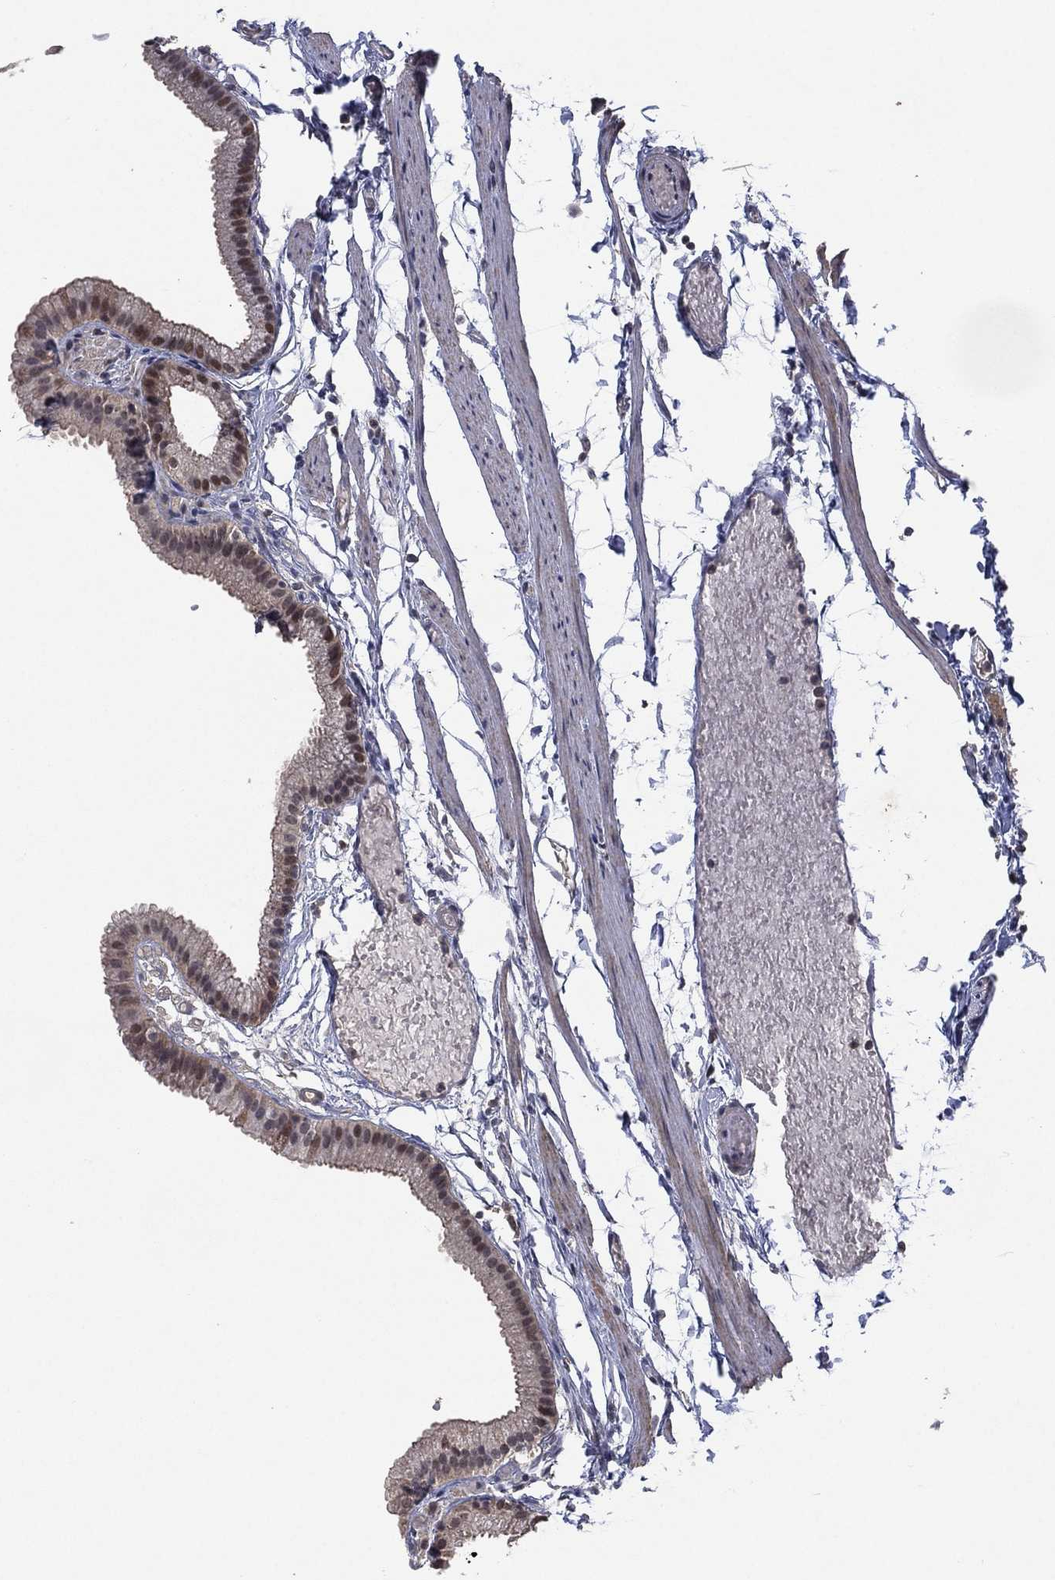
{"staining": {"intensity": "moderate", "quantity": "25%-75%", "location": "cytoplasmic/membranous,nuclear"}, "tissue": "gallbladder", "cell_type": "Glandular cells", "image_type": "normal", "snomed": [{"axis": "morphology", "description": "Normal tissue, NOS"}, {"axis": "topography", "description": "Gallbladder"}], "caption": "IHC (DAB) staining of unremarkable human gallbladder shows moderate cytoplasmic/membranous,nuclear protein staining in about 25%-75% of glandular cells. (Brightfield microscopy of DAB IHC at high magnification).", "gene": "NELFCD", "patient": {"sex": "female", "age": 45}}